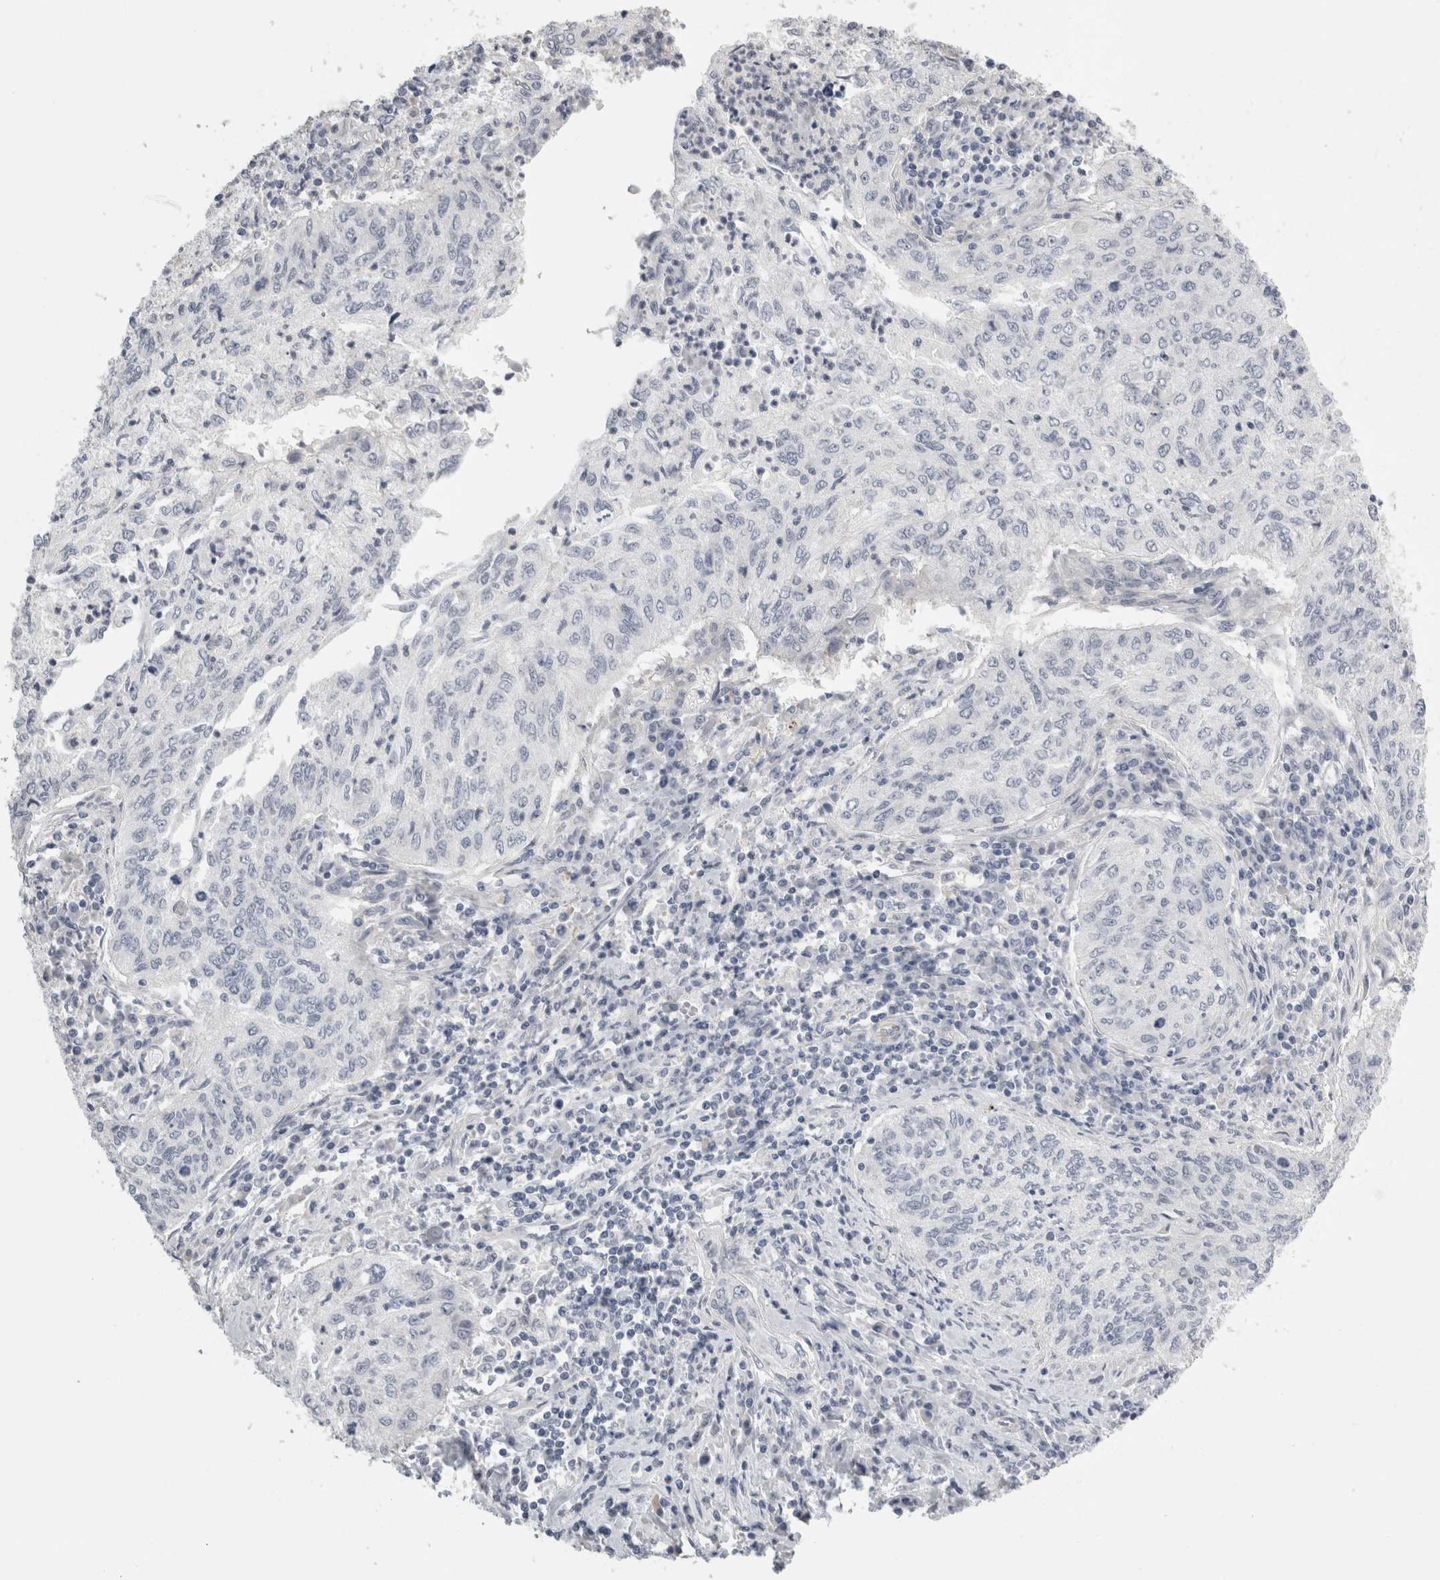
{"staining": {"intensity": "negative", "quantity": "none", "location": "none"}, "tissue": "cervical cancer", "cell_type": "Tumor cells", "image_type": "cancer", "snomed": [{"axis": "morphology", "description": "Squamous cell carcinoma, NOS"}, {"axis": "topography", "description": "Cervix"}], "caption": "This image is of cervical cancer stained with immunohistochemistry (IHC) to label a protein in brown with the nuclei are counter-stained blue. There is no expression in tumor cells.", "gene": "FBLIM1", "patient": {"sex": "female", "age": 30}}